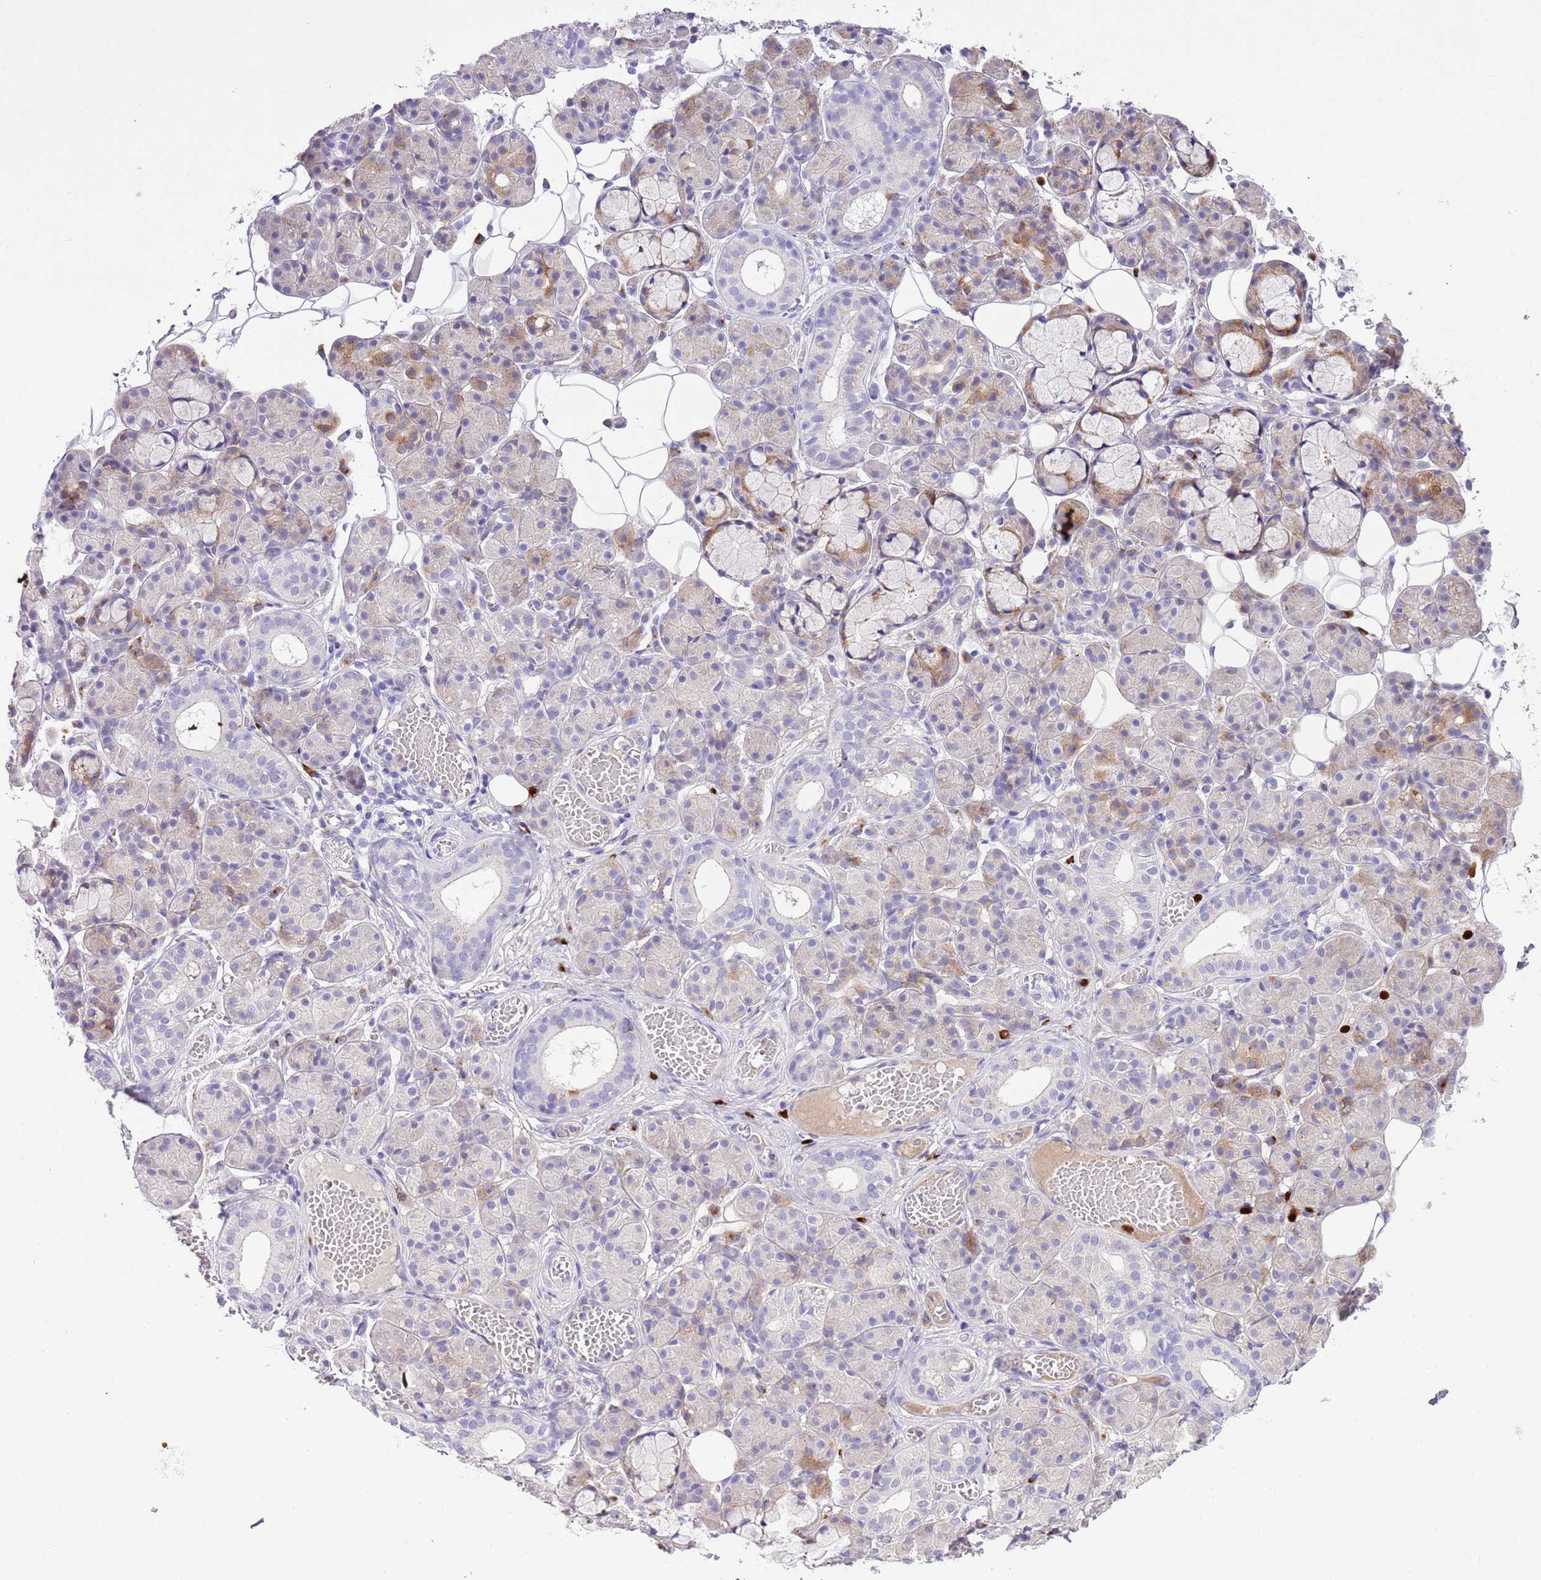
{"staining": {"intensity": "moderate", "quantity": "<25%", "location": "cytoplasmic/membranous"}, "tissue": "salivary gland", "cell_type": "Glandular cells", "image_type": "normal", "snomed": [{"axis": "morphology", "description": "Normal tissue, NOS"}, {"axis": "topography", "description": "Salivary gland"}], "caption": "Salivary gland stained with DAB (3,3'-diaminobenzidine) IHC exhibits low levels of moderate cytoplasmic/membranous expression in about <25% of glandular cells. The staining was performed using DAB to visualize the protein expression in brown, while the nuclei were stained in blue with hematoxylin (Magnification: 20x).", "gene": "CLEC2A", "patient": {"sex": "male", "age": 63}}